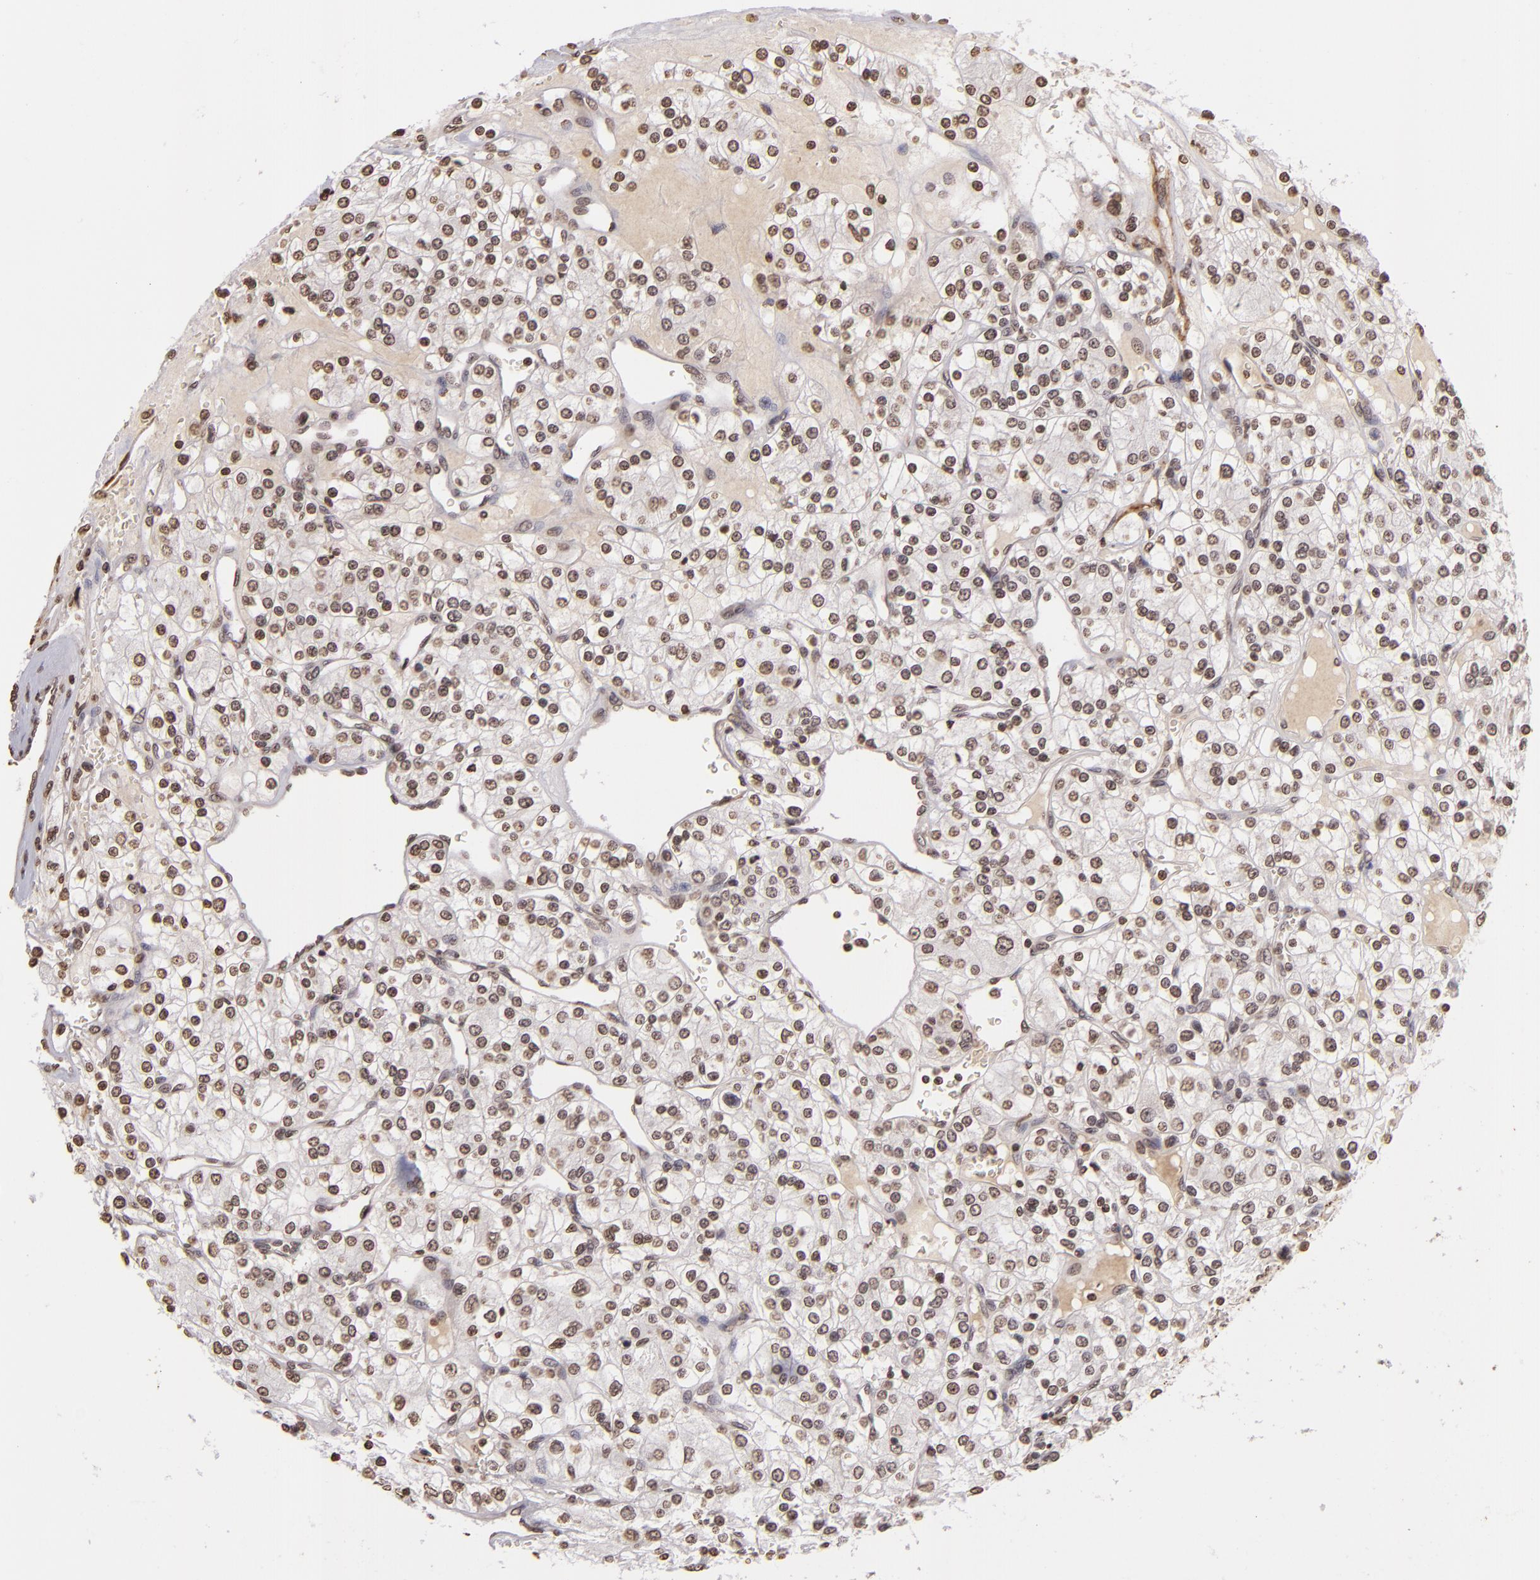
{"staining": {"intensity": "weak", "quantity": ">75%", "location": "nuclear"}, "tissue": "renal cancer", "cell_type": "Tumor cells", "image_type": "cancer", "snomed": [{"axis": "morphology", "description": "Adenocarcinoma, NOS"}, {"axis": "topography", "description": "Kidney"}], "caption": "The image demonstrates a brown stain indicating the presence of a protein in the nuclear of tumor cells in adenocarcinoma (renal).", "gene": "THRB", "patient": {"sex": "female", "age": 62}}